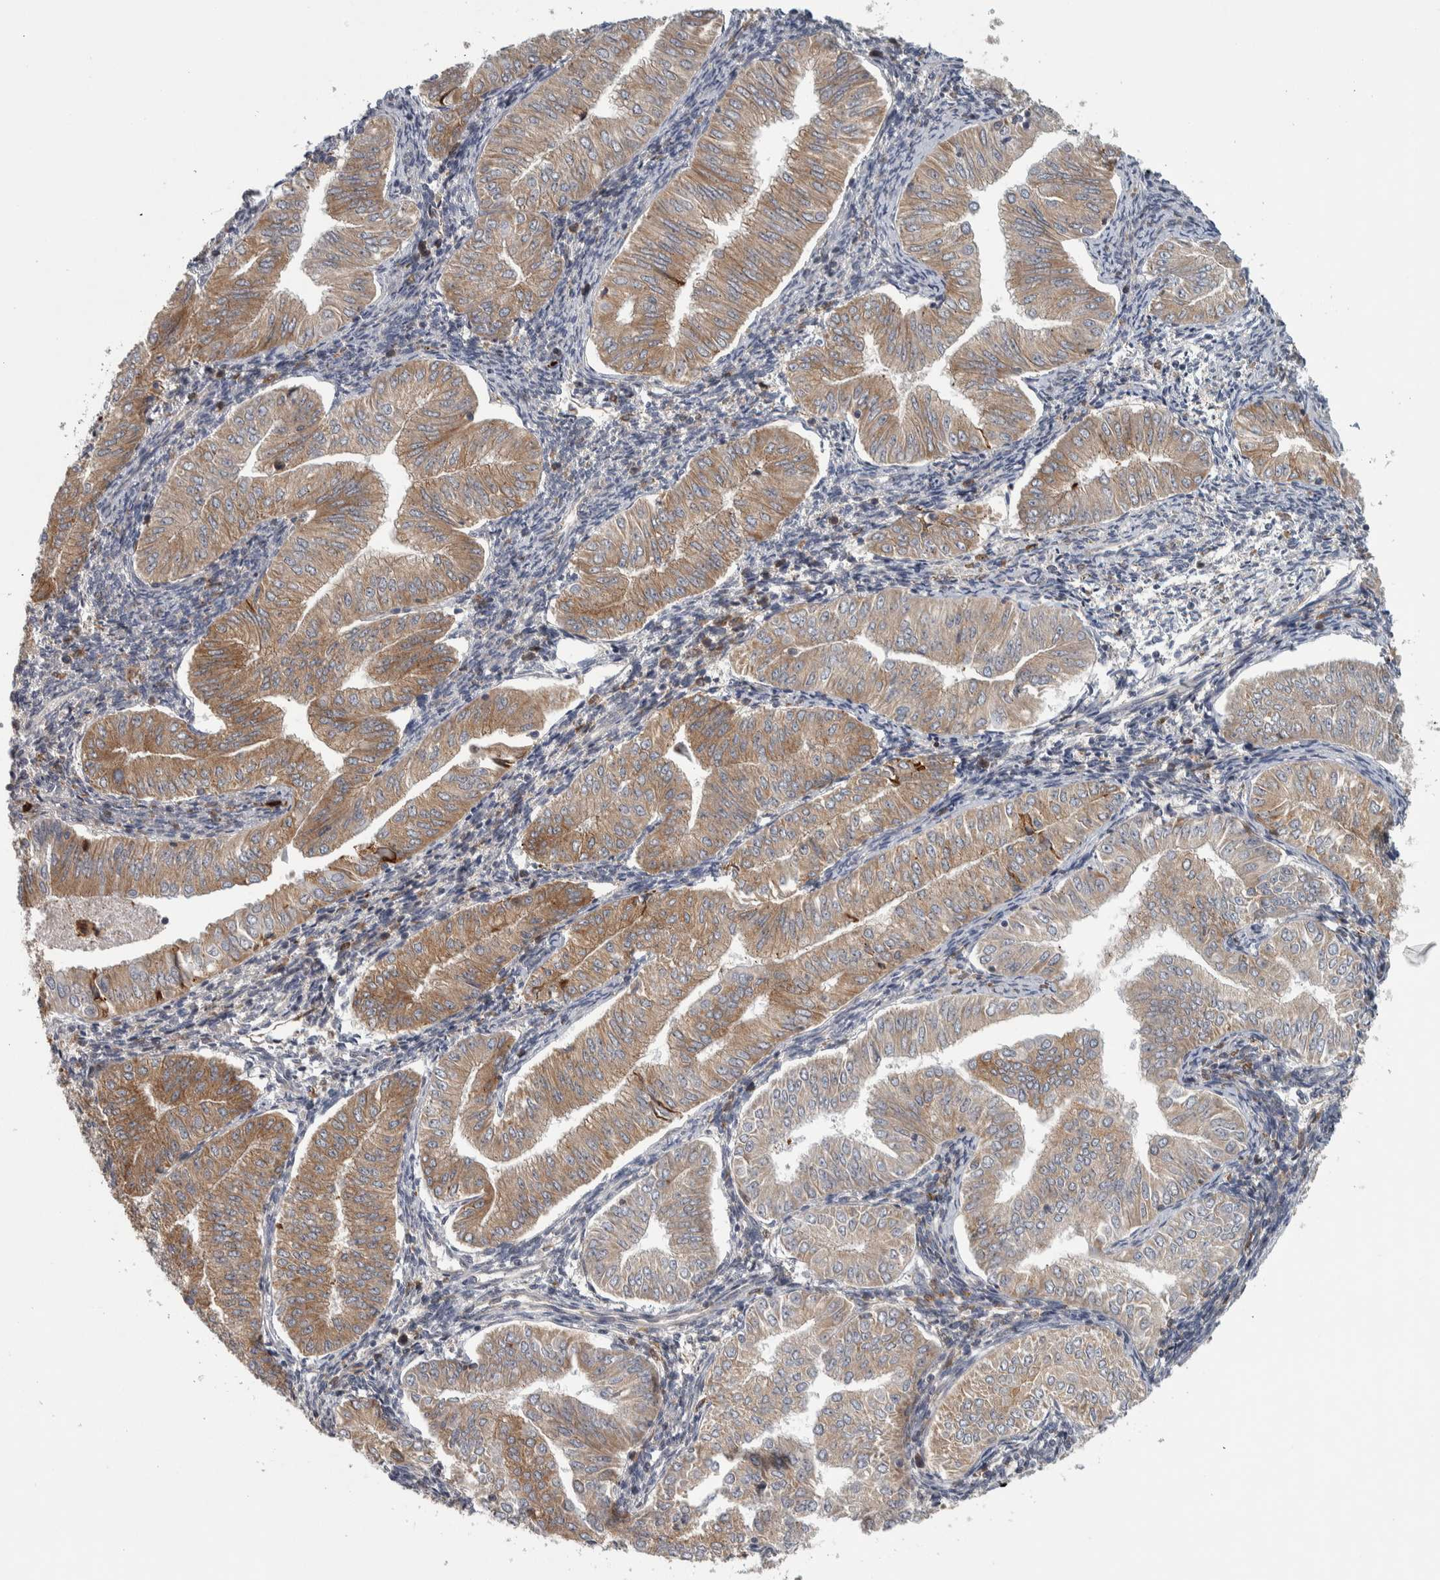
{"staining": {"intensity": "moderate", "quantity": ">75%", "location": "cytoplasmic/membranous"}, "tissue": "endometrial cancer", "cell_type": "Tumor cells", "image_type": "cancer", "snomed": [{"axis": "morphology", "description": "Normal tissue, NOS"}, {"axis": "morphology", "description": "Adenocarcinoma, NOS"}, {"axis": "topography", "description": "Endometrium"}], "caption": "Human adenocarcinoma (endometrial) stained with a protein marker exhibits moderate staining in tumor cells.", "gene": "ADPRM", "patient": {"sex": "female", "age": 53}}